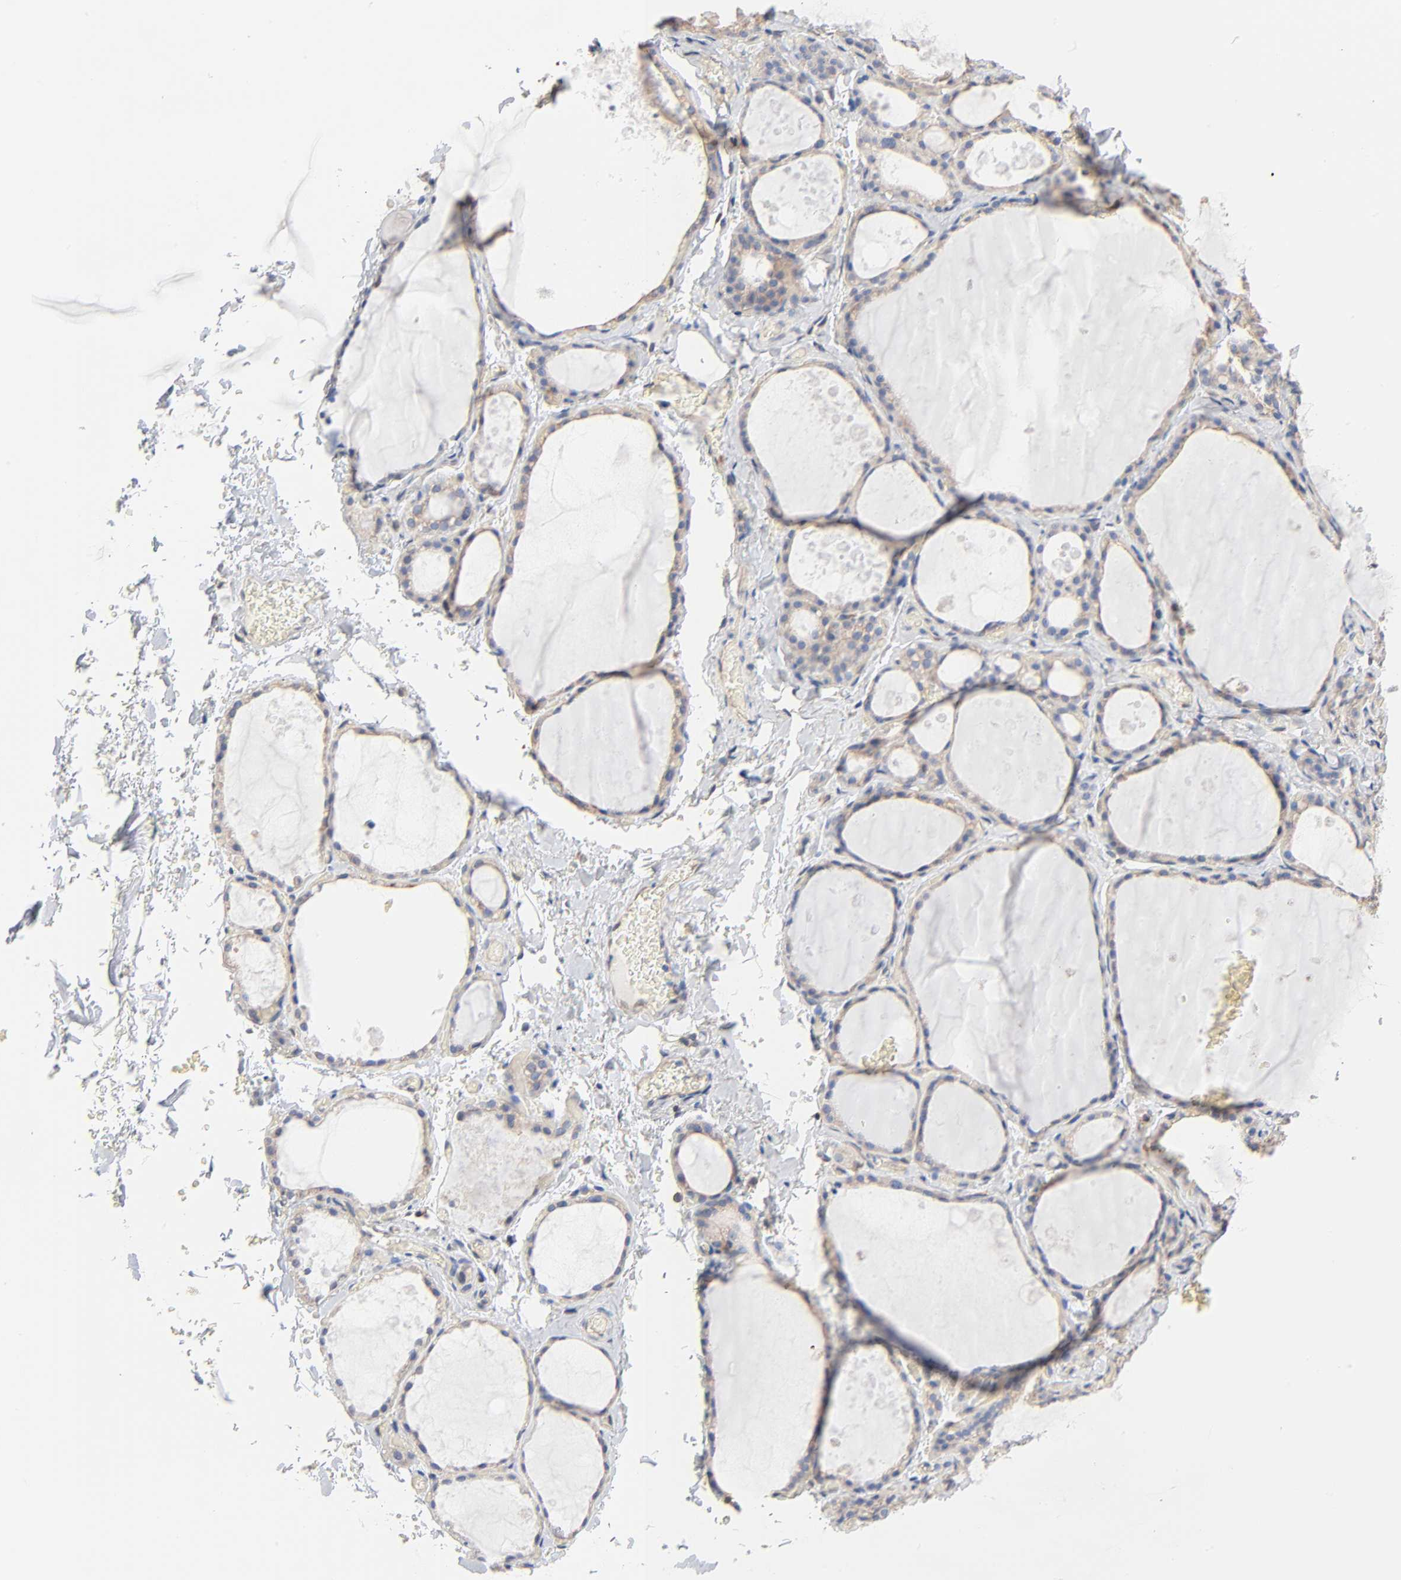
{"staining": {"intensity": "negative", "quantity": "none", "location": "none"}, "tissue": "thyroid gland", "cell_type": "Glandular cells", "image_type": "normal", "snomed": [{"axis": "morphology", "description": "Normal tissue, NOS"}, {"axis": "topography", "description": "Thyroid gland"}], "caption": "Immunohistochemistry histopathology image of normal human thyroid gland stained for a protein (brown), which reveals no staining in glandular cells.", "gene": "ABCD4", "patient": {"sex": "male", "age": 61}}